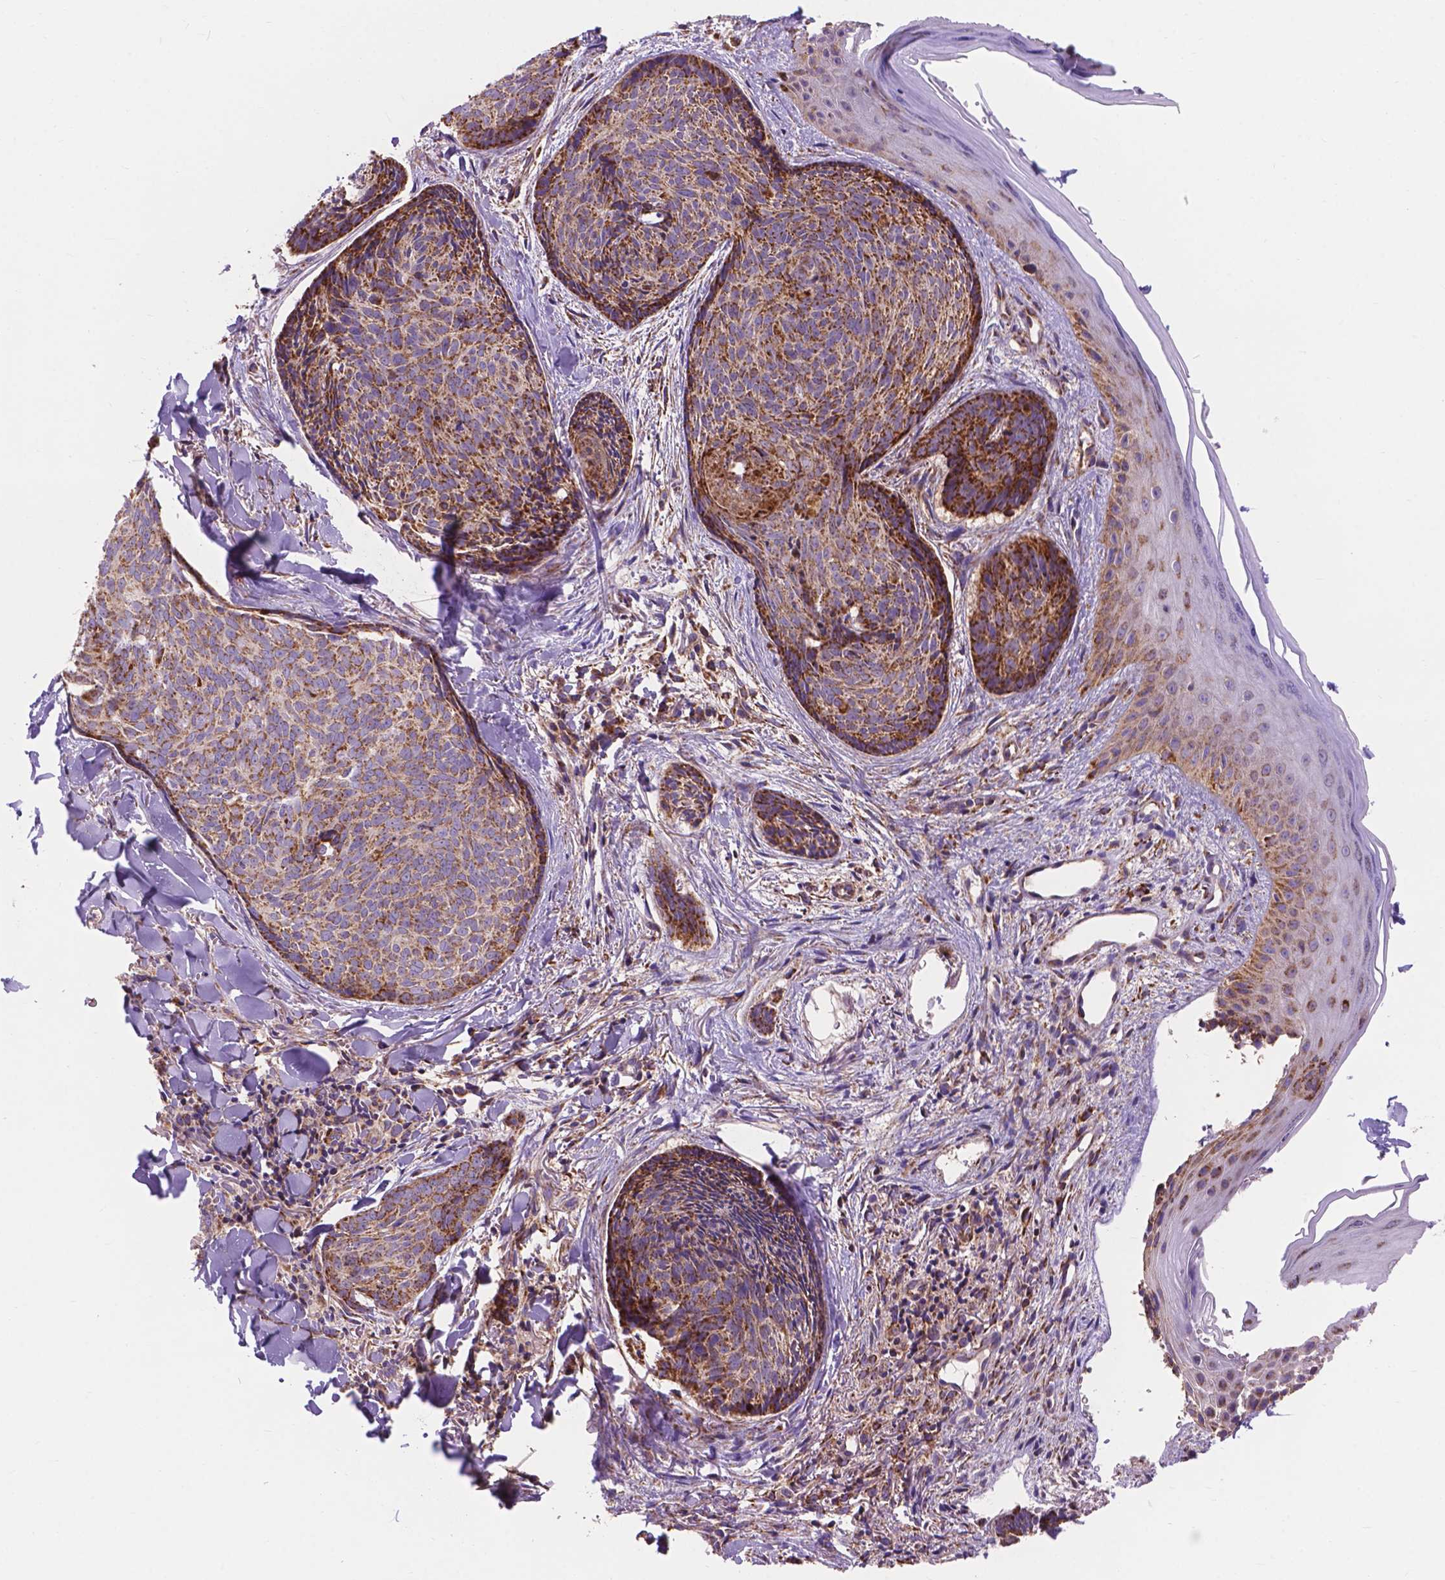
{"staining": {"intensity": "moderate", "quantity": "25%-75%", "location": "cytoplasmic/membranous"}, "tissue": "skin cancer", "cell_type": "Tumor cells", "image_type": "cancer", "snomed": [{"axis": "morphology", "description": "Basal cell carcinoma"}, {"axis": "topography", "description": "Skin"}], "caption": "Skin cancer (basal cell carcinoma) was stained to show a protein in brown. There is medium levels of moderate cytoplasmic/membranous positivity in about 25%-75% of tumor cells.", "gene": "AK3", "patient": {"sex": "female", "age": 82}}